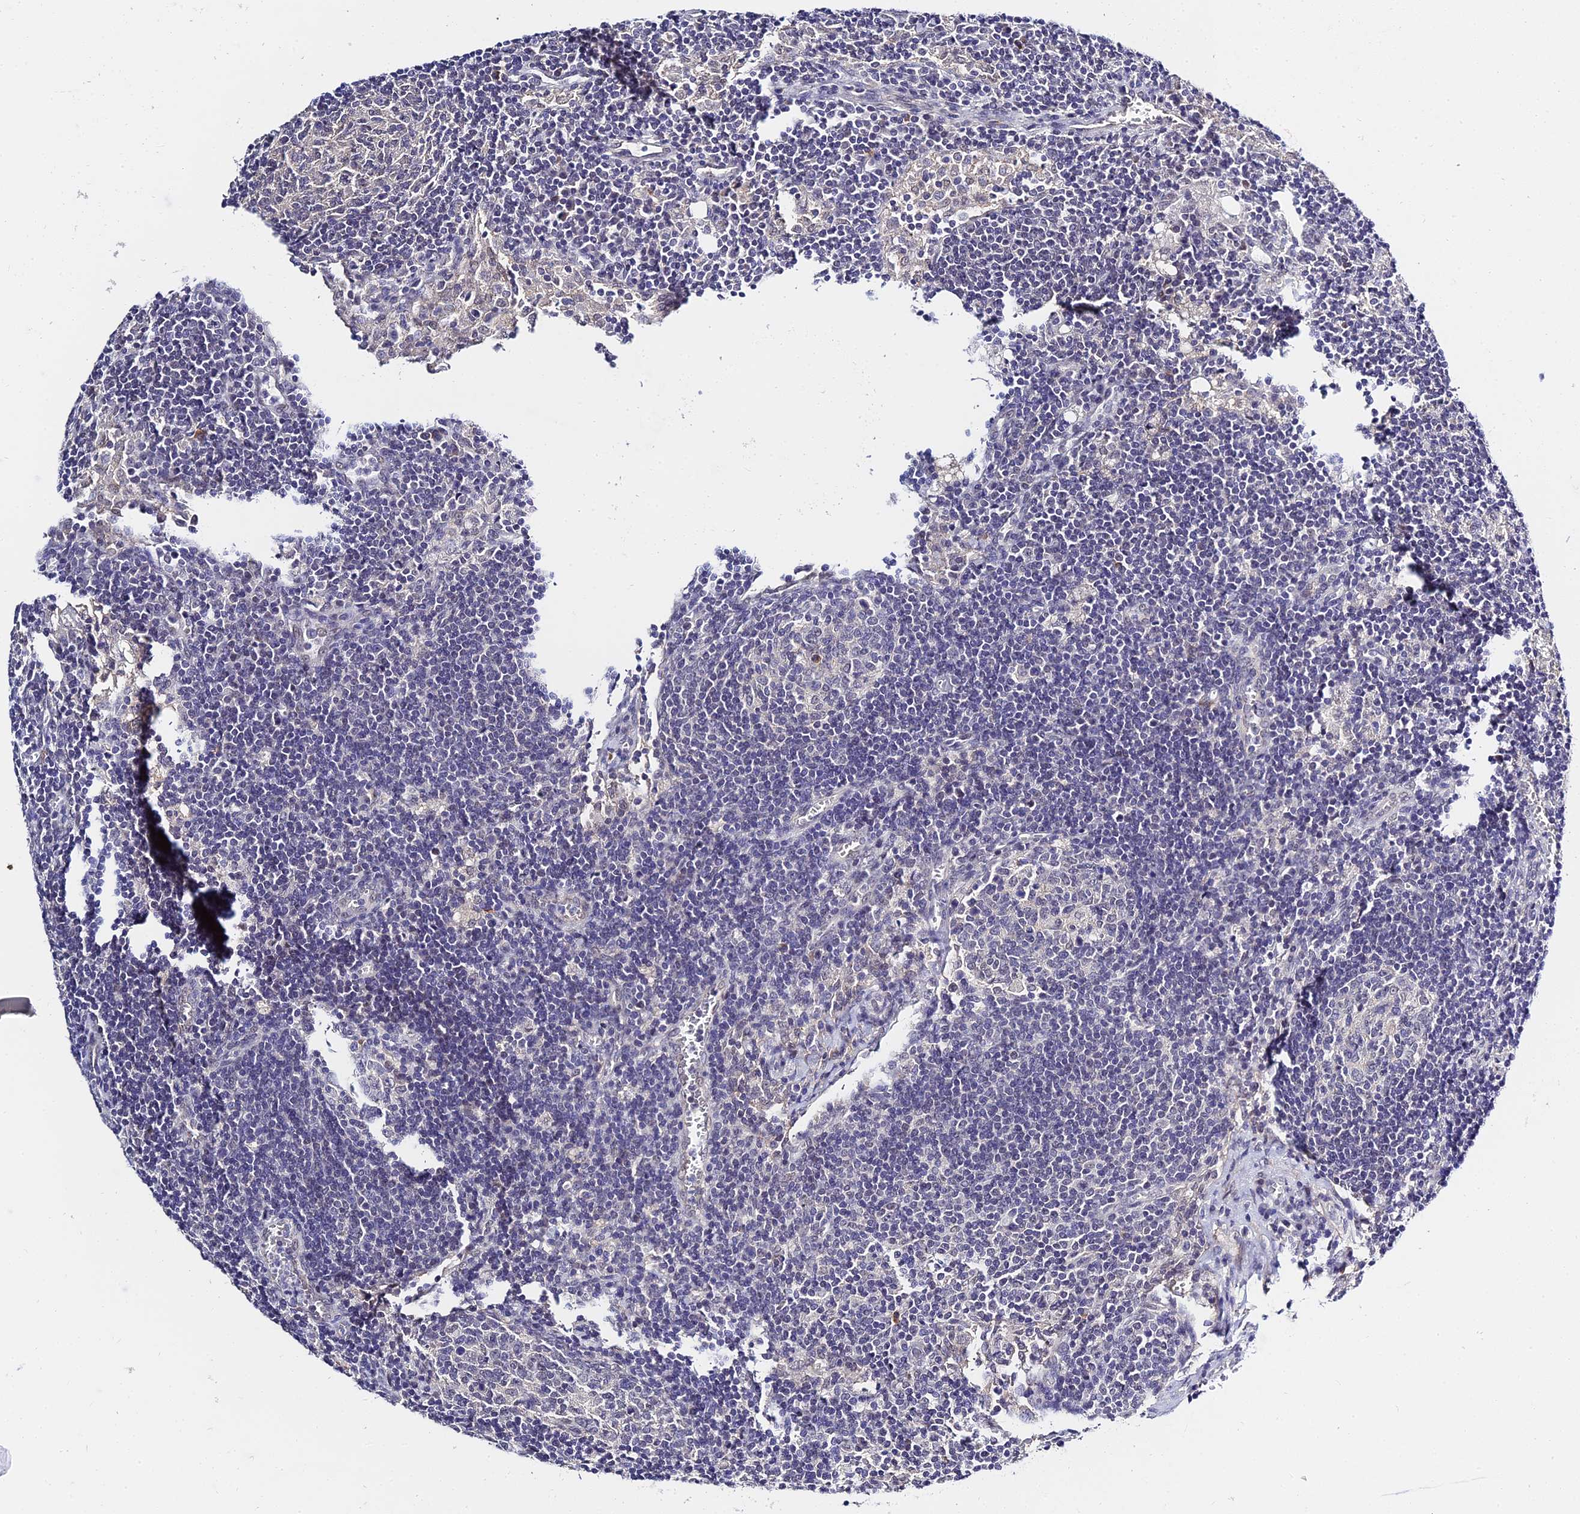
{"staining": {"intensity": "negative", "quantity": "none", "location": "none"}, "tissue": "lymph node", "cell_type": "Germinal center cells", "image_type": "normal", "snomed": [{"axis": "morphology", "description": "Normal tissue, NOS"}, {"axis": "topography", "description": "Lymph node"}], "caption": "Micrograph shows no significant protein positivity in germinal center cells of benign lymph node. (DAB IHC, high magnification).", "gene": "HOXB1", "patient": {"sex": "female", "age": 73}}